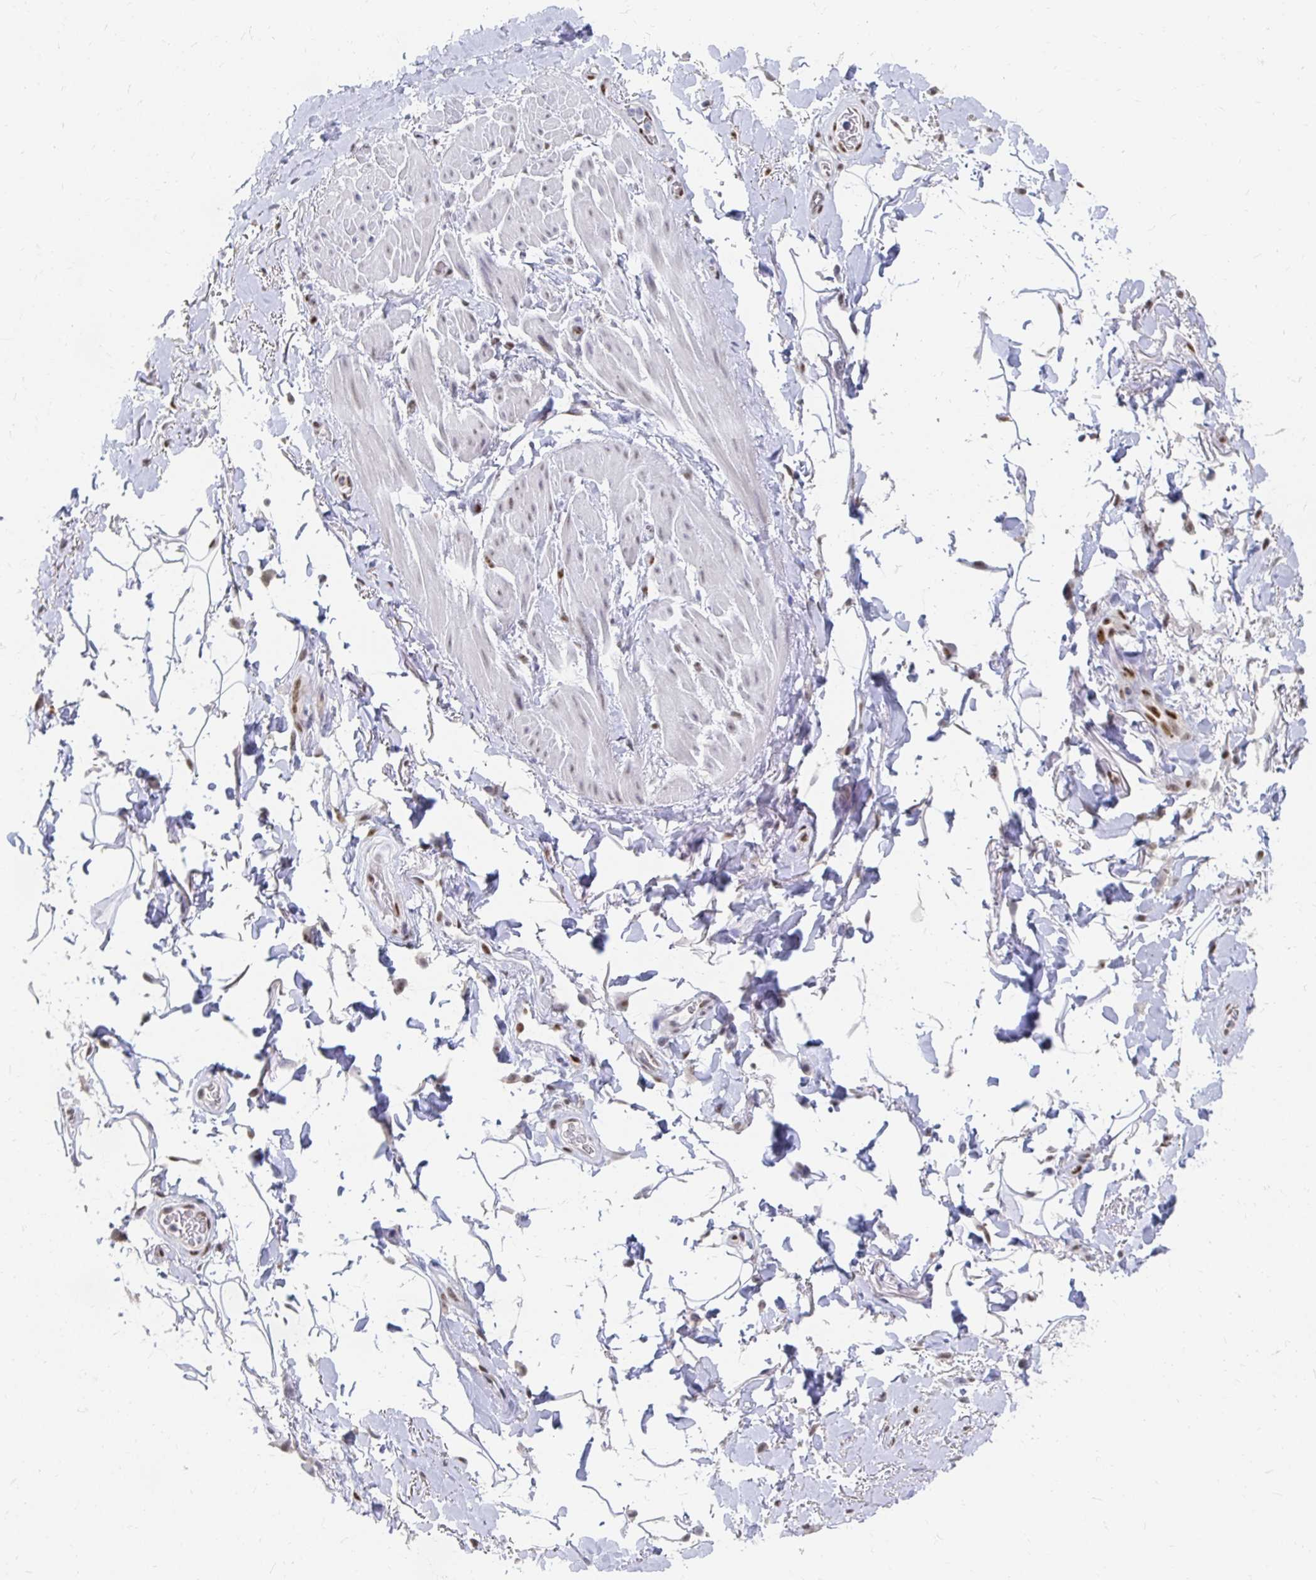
{"staining": {"intensity": "negative", "quantity": "none", "location": "none"}, "tissue": "adipose tissue", "cell_type": "Adipocytes", "image_type": "normal", "snomed": [{"axis": "morphology", "description": "Normal tissue, NOS"}, {"axis": "topography", "description": "Anal"}, {"axis": "topography", "description": "Peripheral nerve tissue"}], "caption": "A photomicrograph of adipose tissue stained for a protein demonstrates no brown staining in adipocytes.", "gene": "CLIC3", "patient": {"sex": "male", "age": 53}}